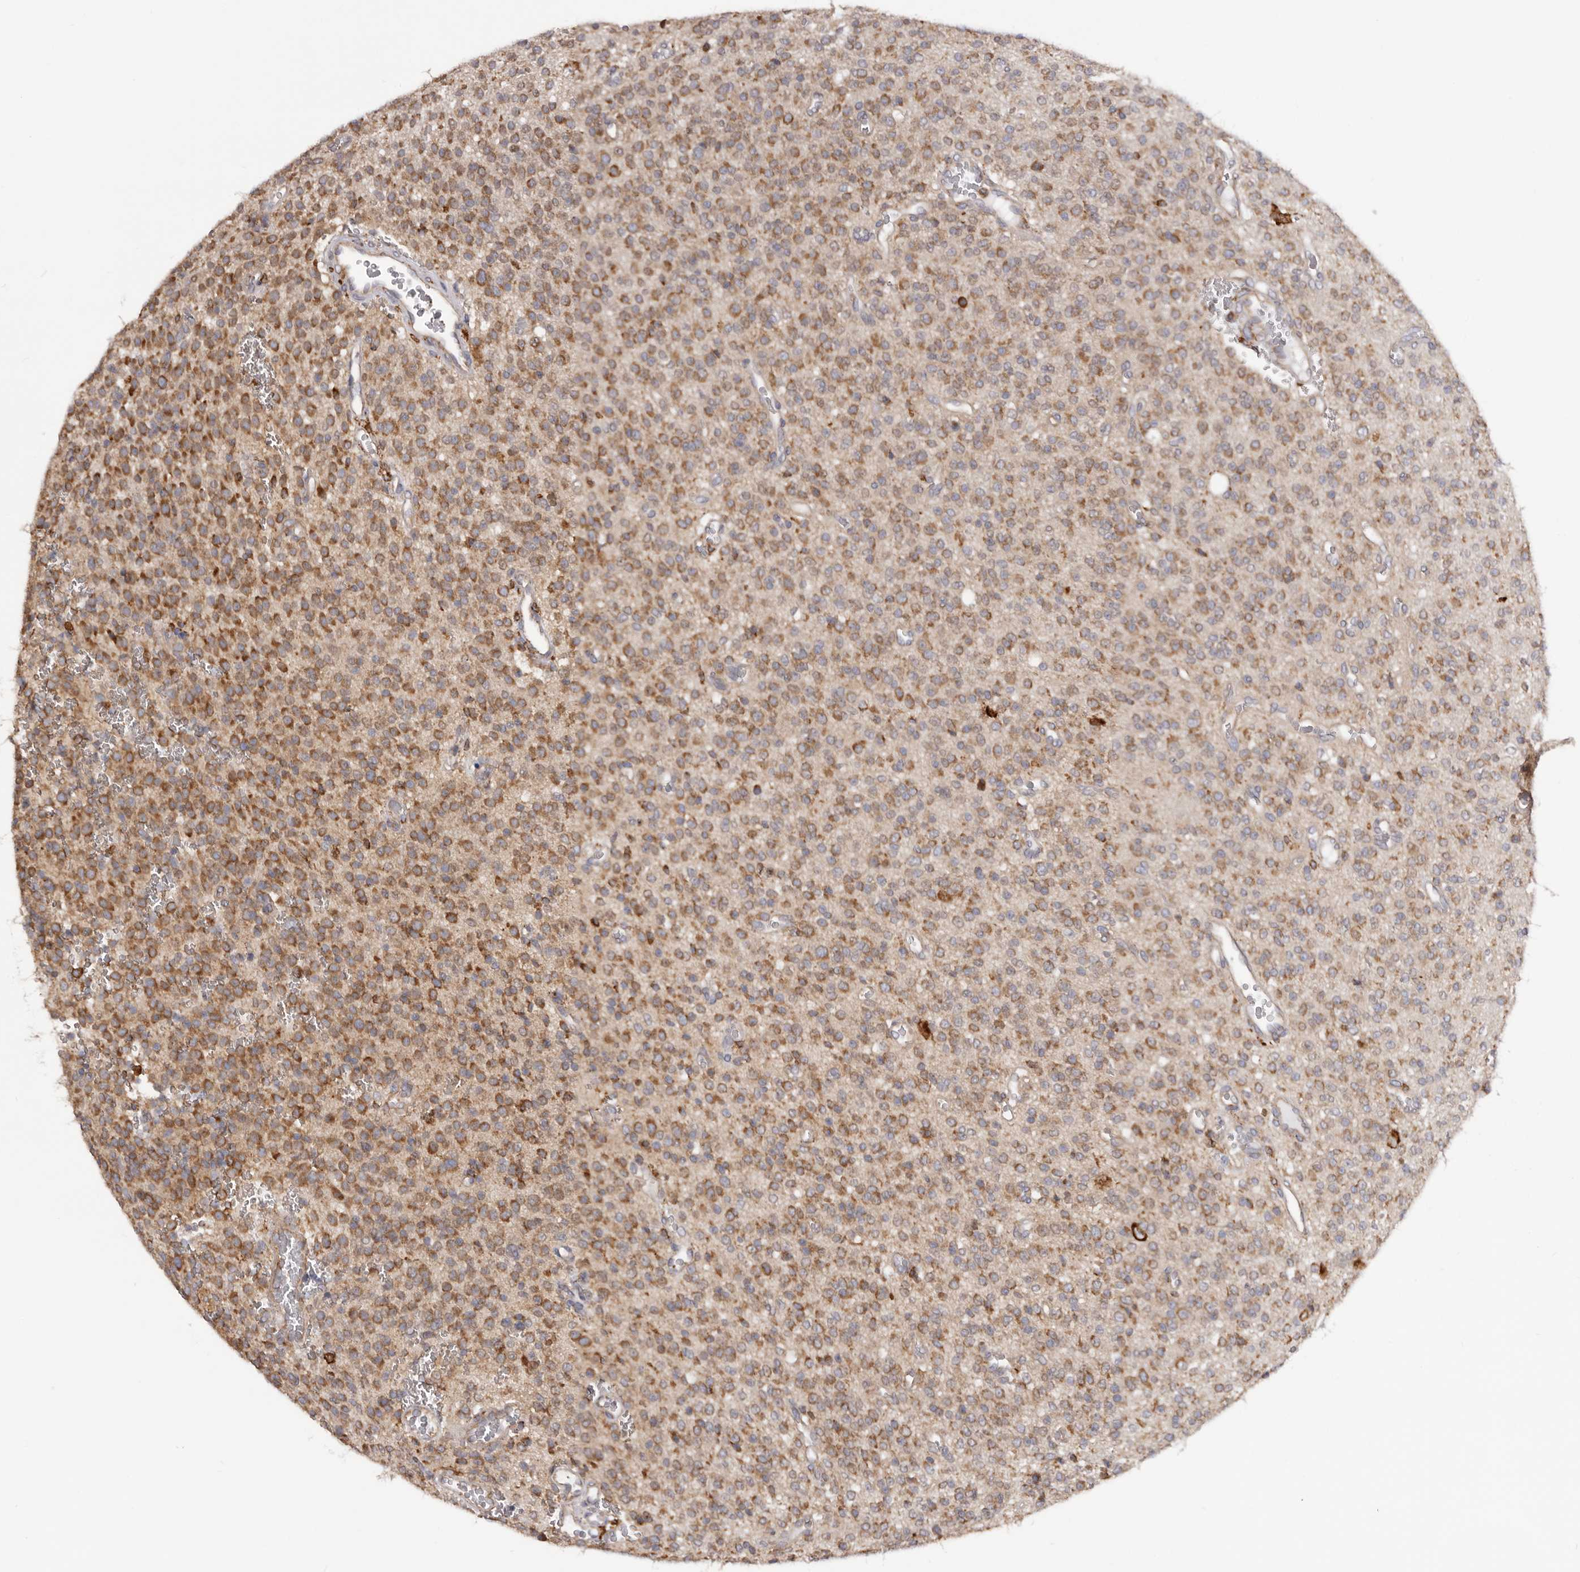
{"staining": {"intensity": "moderate", "quantity": ">75%", "location": "cytoplasmic/membranous"}, "tissue": "glioma", "cell_type": "Tumor cells", "image_type": "cancer", "snomed": [{"axis": "morphology", "description": "Glioma, malignant, High grade"}, {"axis": "topography", "description": "Brain"}], "caption": "DAB (3,3'-diaminobenzidine) immunohistochemical staining of human malignant glioma (high-grade) shows moderate cytoplasmic/membranous protein positivity in about >75% of tumor cells.", "gene": "QRSL1", "patient": {"sex": "male", "age": 34}}